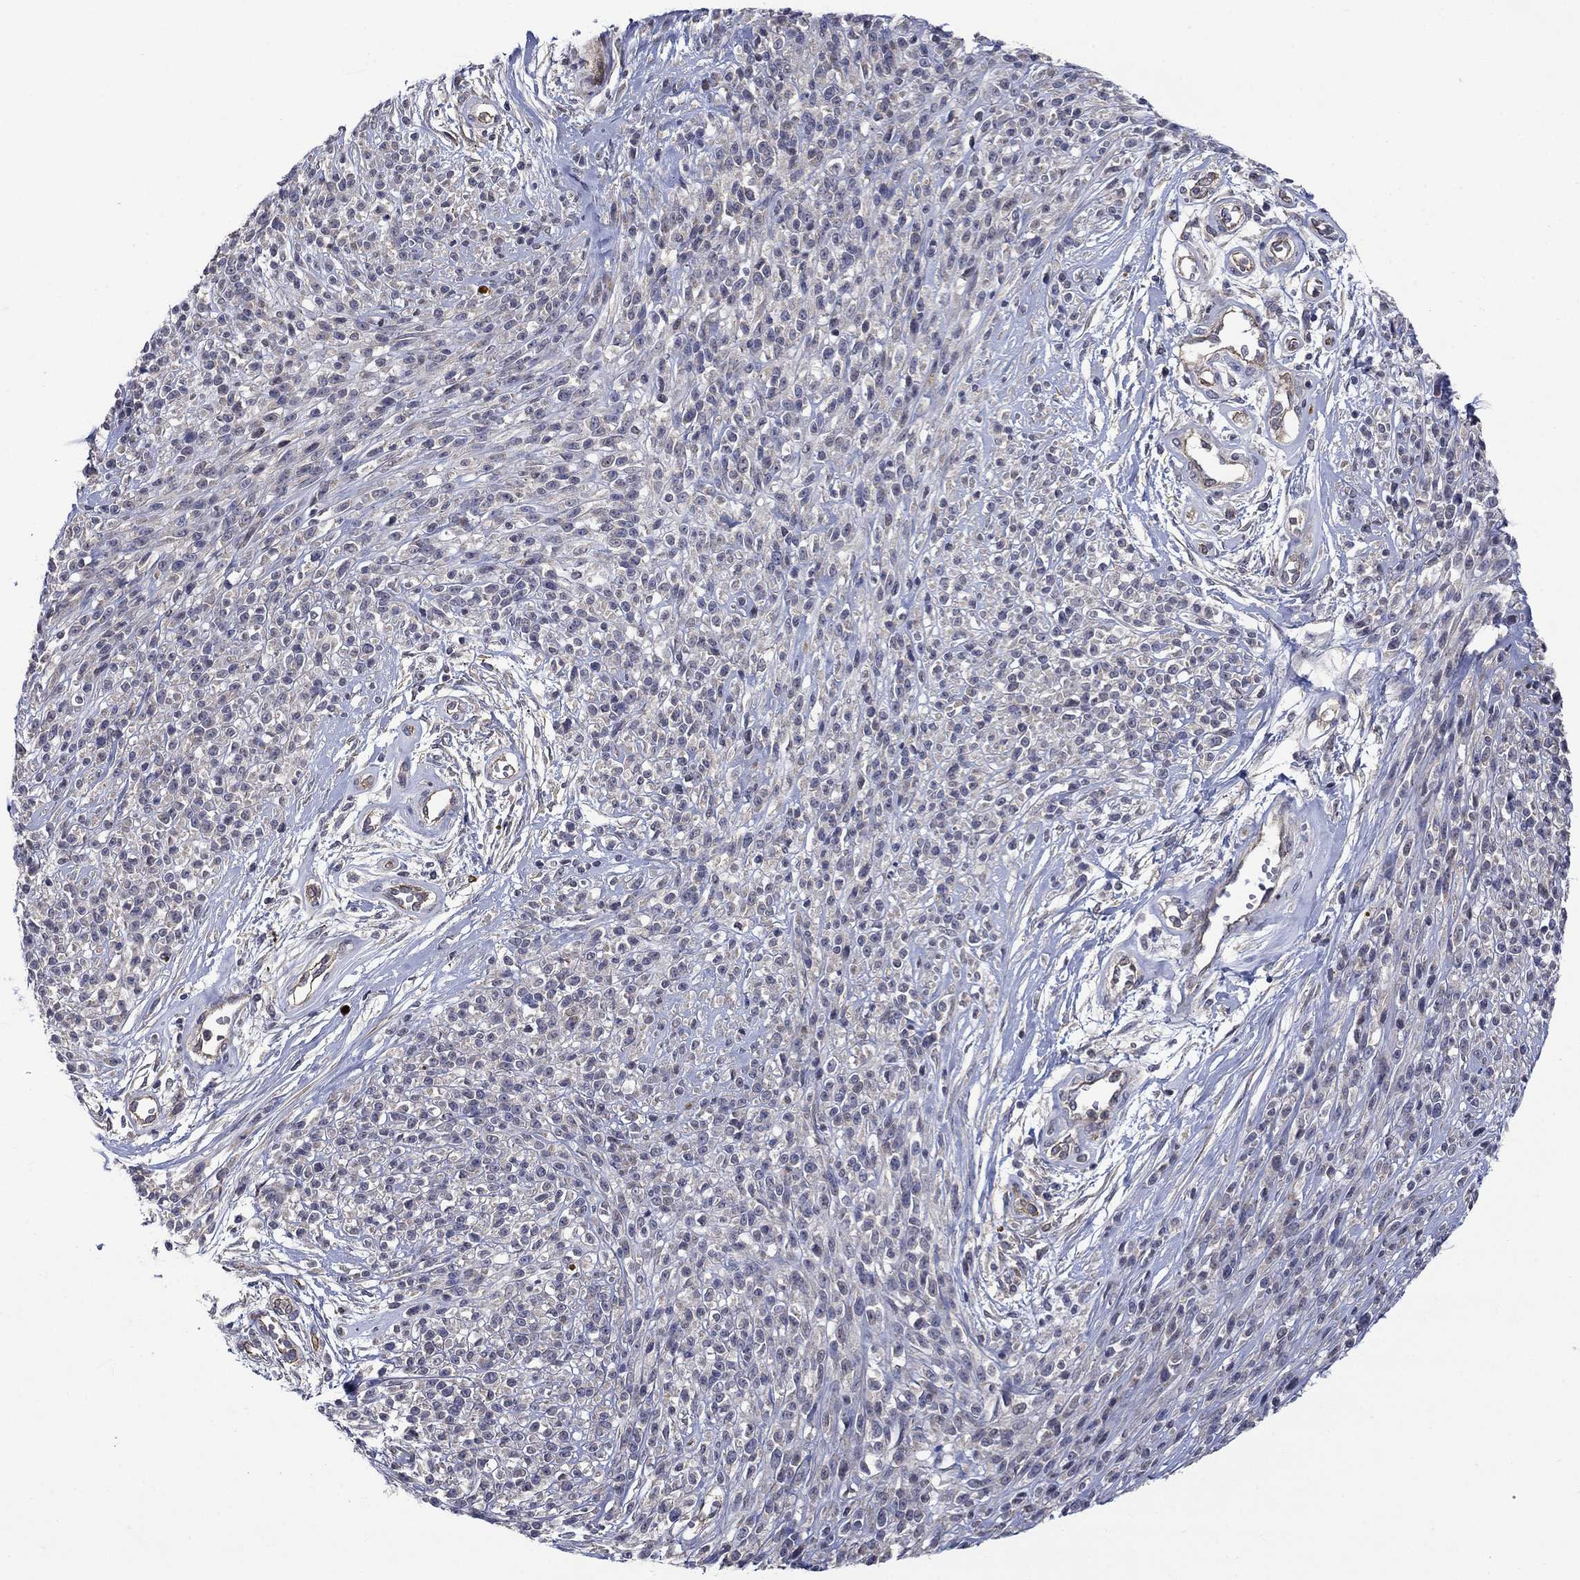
{"staining": {"intensity": "negative", "quantity": "none", "location": "none"}, "tissue": "melanoma", "cell_type": "Tumor cells", "image_type": "cancer", "snomed": [{"axis": "morphology", "description": "Malignant melanoma, NOS"}, {"axis": "topography", "description": "Skin"}, {"axis": "topography", "description": "Skin of trunk"}], "caption": "Protein analysis of melanoma reveals no significant expression in tumor cells.", "gene": "SLC7A1", "patient": {"sex": "male", "age": 74}}